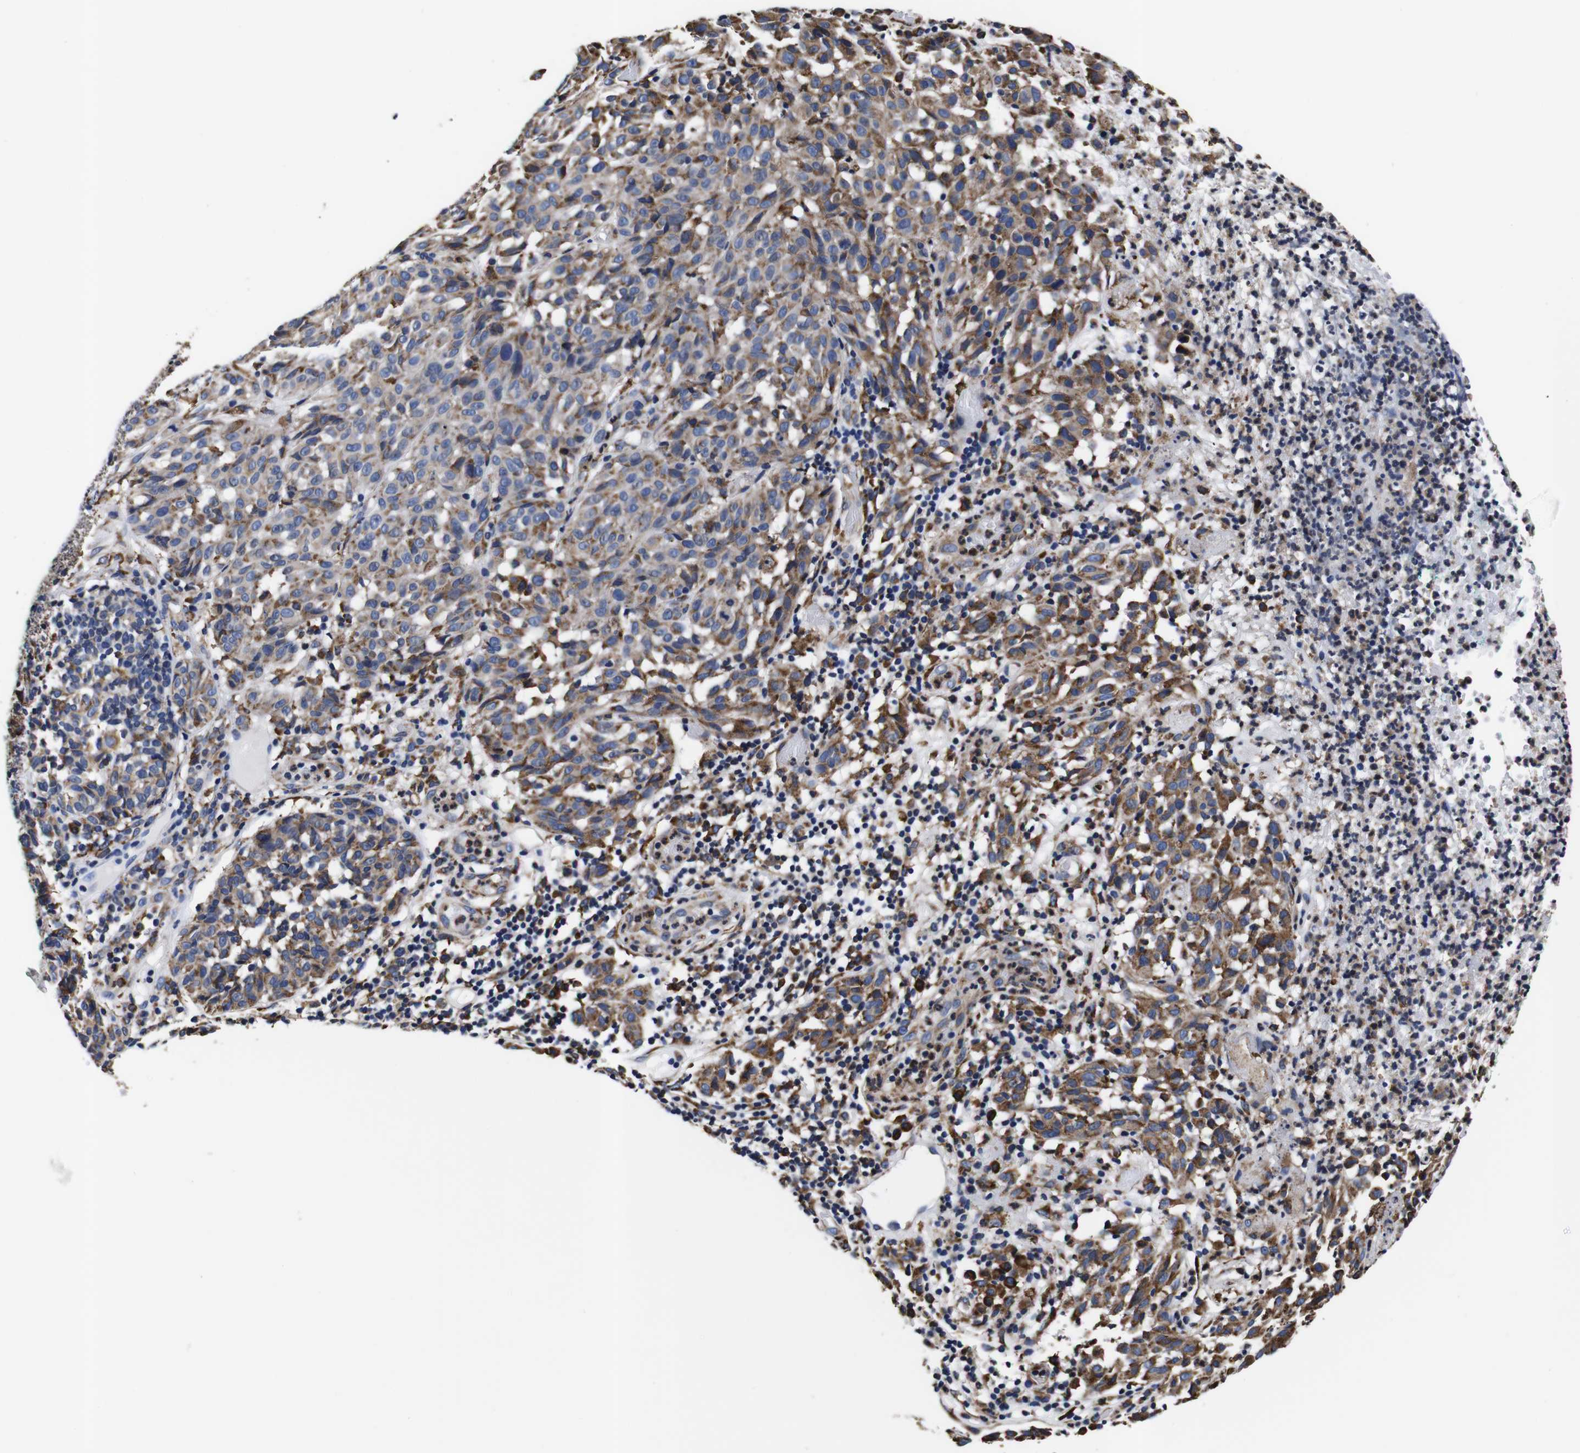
{"staining": {"intensity": "moderate", "quantity": ">75%", "location": "cytoplasmic/membranous"}, "tissue": "melanoma", "cell_type": "Tumor cells", "image_type": "cancer", "snomed": [{"axis": "morphology", "description": "Malignant melanoma, NOS"}, {"axis": "topography", "description": "Skin"}], "caption": "Brown immunohistochemical staining in melanoma reveals moderate cytoplasmic/membranous staining in about >75% of tumor cells.", "gene": "PPIB", "patient": {"sex": "female", "age": 46}}